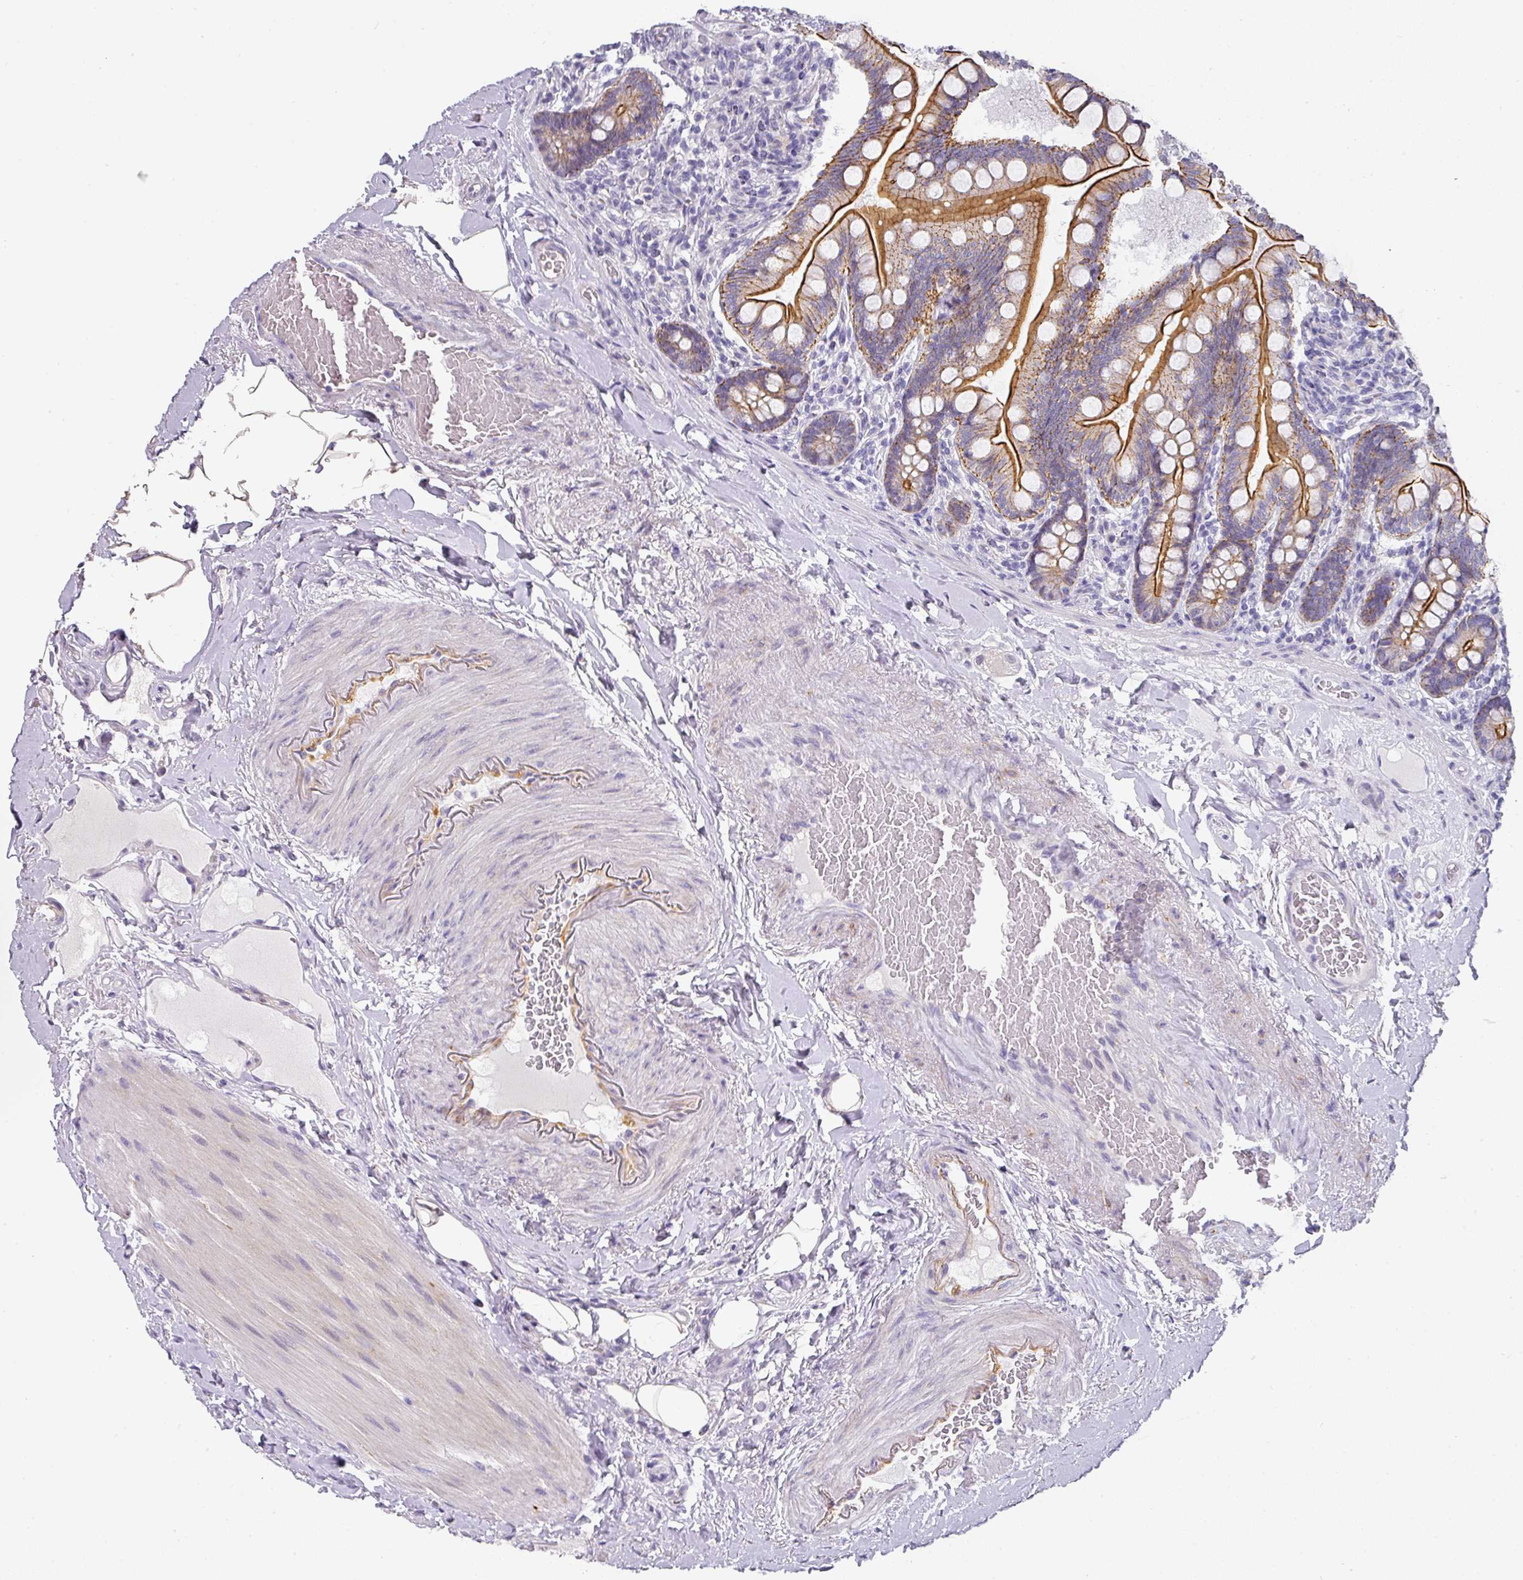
{"staining": {"intensity": "strong", "quantity": ">75%", "location": "cytoplasmic/membranous"}, "tissue": "small intestine", "cell_type": "Glandular cells", "image_type": "normal", "snomed": [{"axis": "morphology", "description": "Normal tissue, NOS"}, {"axis": "topography", "description": "Small intestine"}], "caption": "Small intestine stained with immunohistochemistry reveals strong cytoplasmic/membranous expression in about >75% of glandular cells.", "gene": "ANKRD29", "patient": {"sex": "female", "age": 64}}